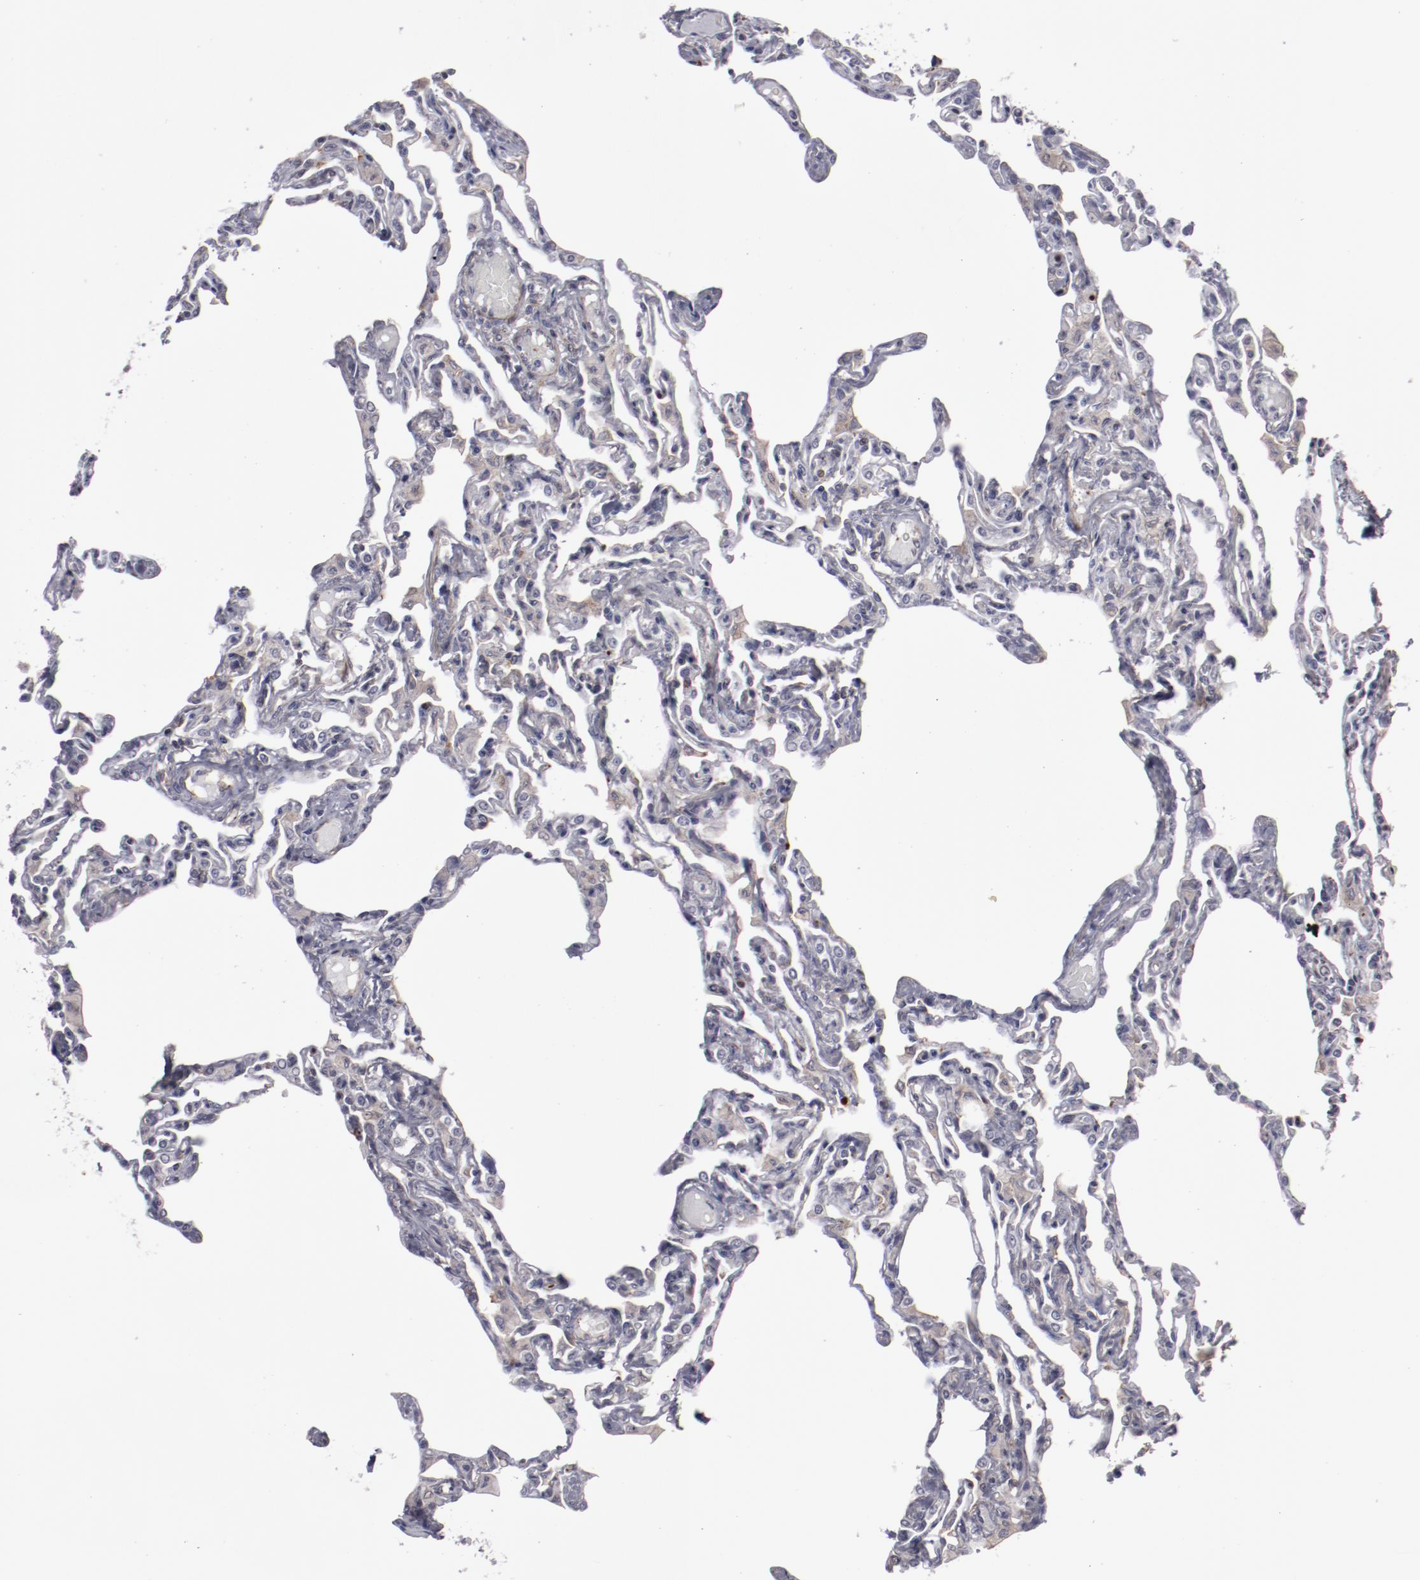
{"staining": {"intensity": "negative", "quantity": "none", "location": "none"}, "tissue": "lung", "cell_type": "Alveolar cells", "image_type": "normal", "snomed": [{"axis": "morphology", "description": "Normal tissue, NOS"}, {"axis": "topography", "description": "Lung"}], "caption": "A photomicrograph of lung stained for a protein demonstrates no brown staining in alveolar cells.", "gene": "LEF1", "patient": {"sex": "female", "age": 49}}